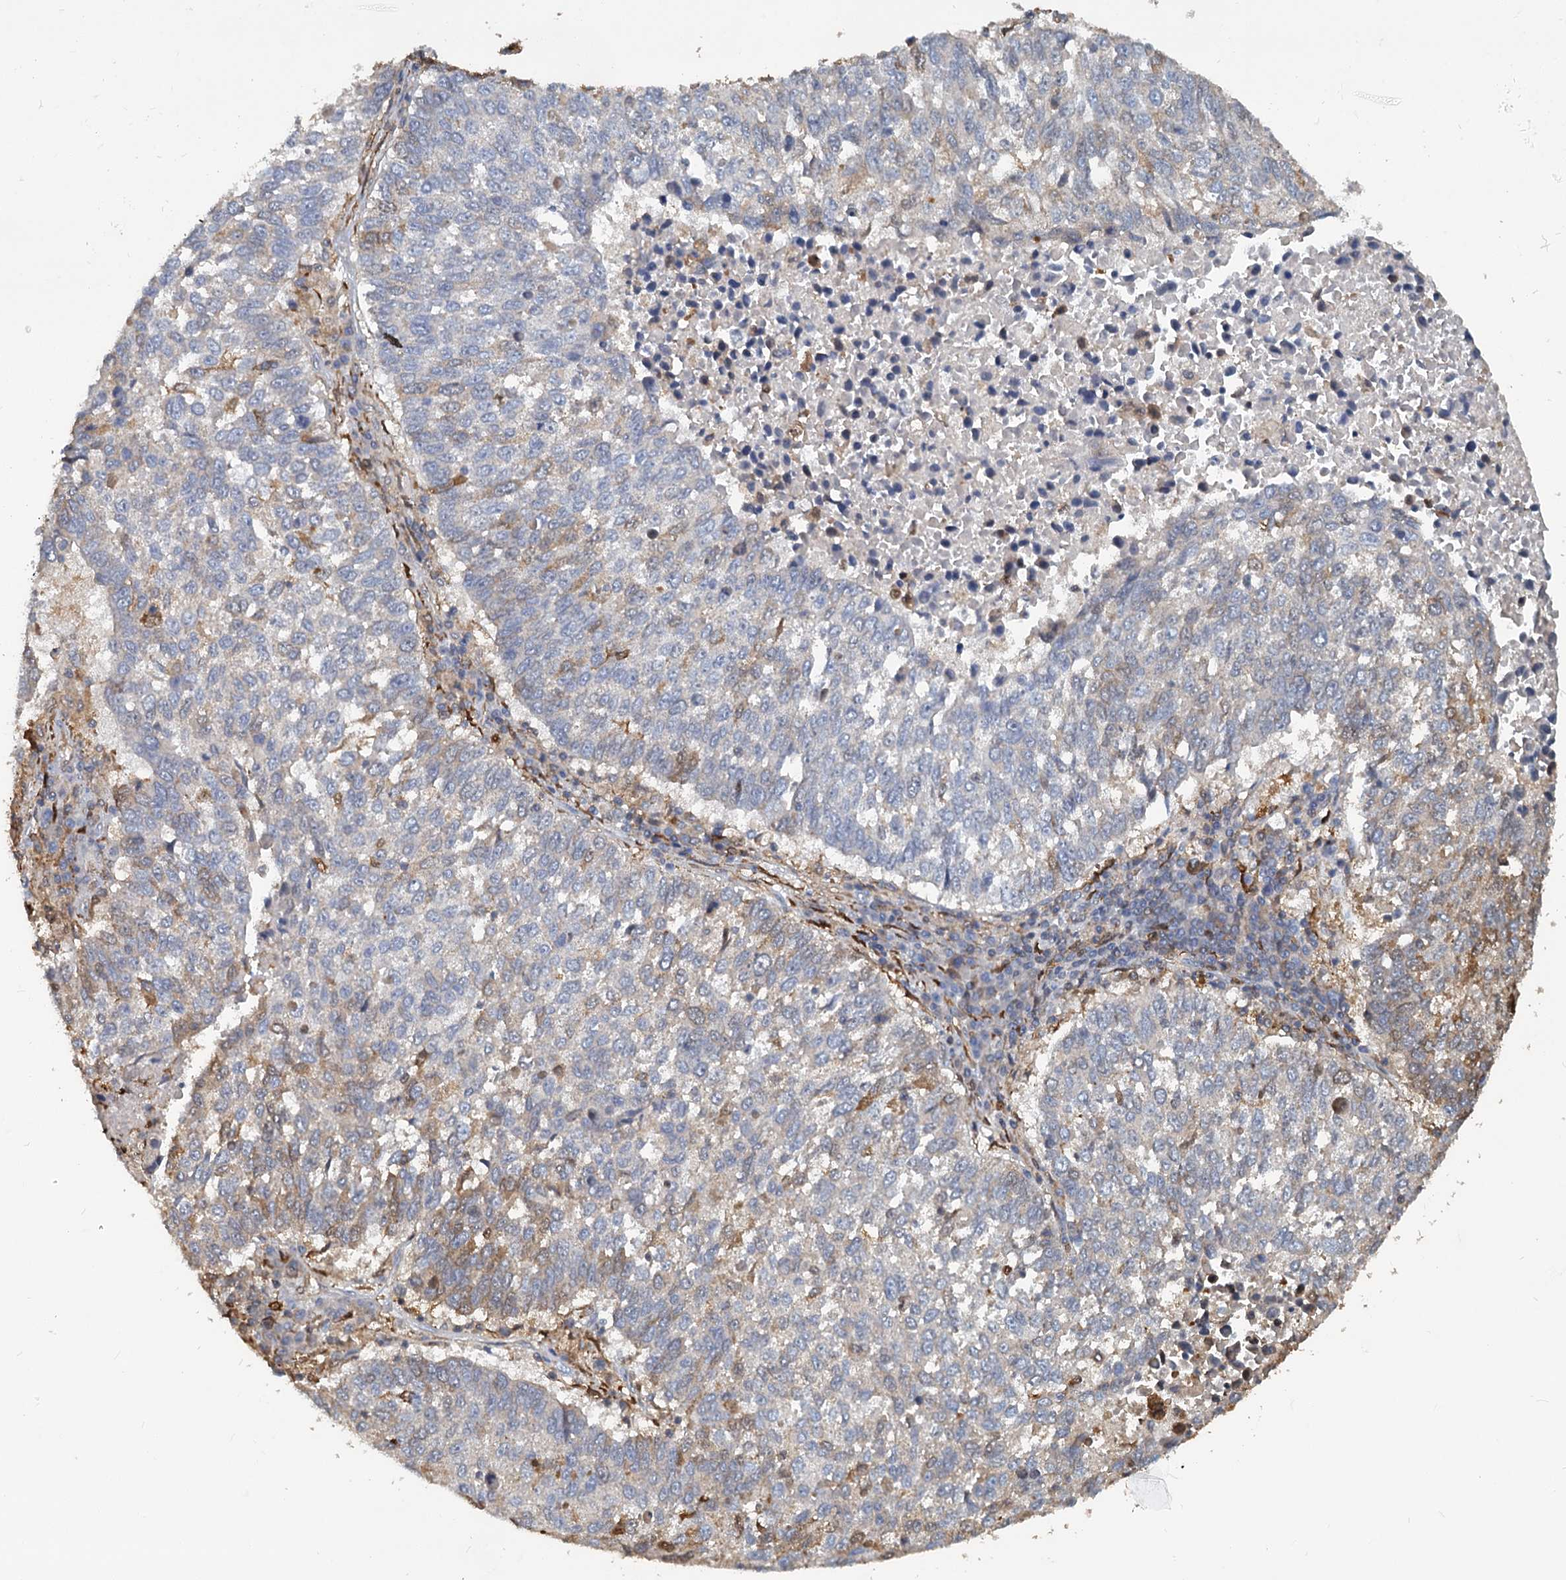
{"staining": {"intensity": "weak", "quantity": "<25%", "location": "cytoplasmic/membranous"}, "tissue": "lung cancer", "cell_type": "Tumor cells", "image_type": "cancer", "snomed": [{"axis": "morphology", "description": "Squamous cell carcinoma, NOS"}, {"axis": "topography", "description": "Lung"}], "caption": "Tumor cells show no significant protein positivity in lung squamous cell carcinoma.", "gene": "S100A6", "patient": {"sex": "male", "age": 73}}